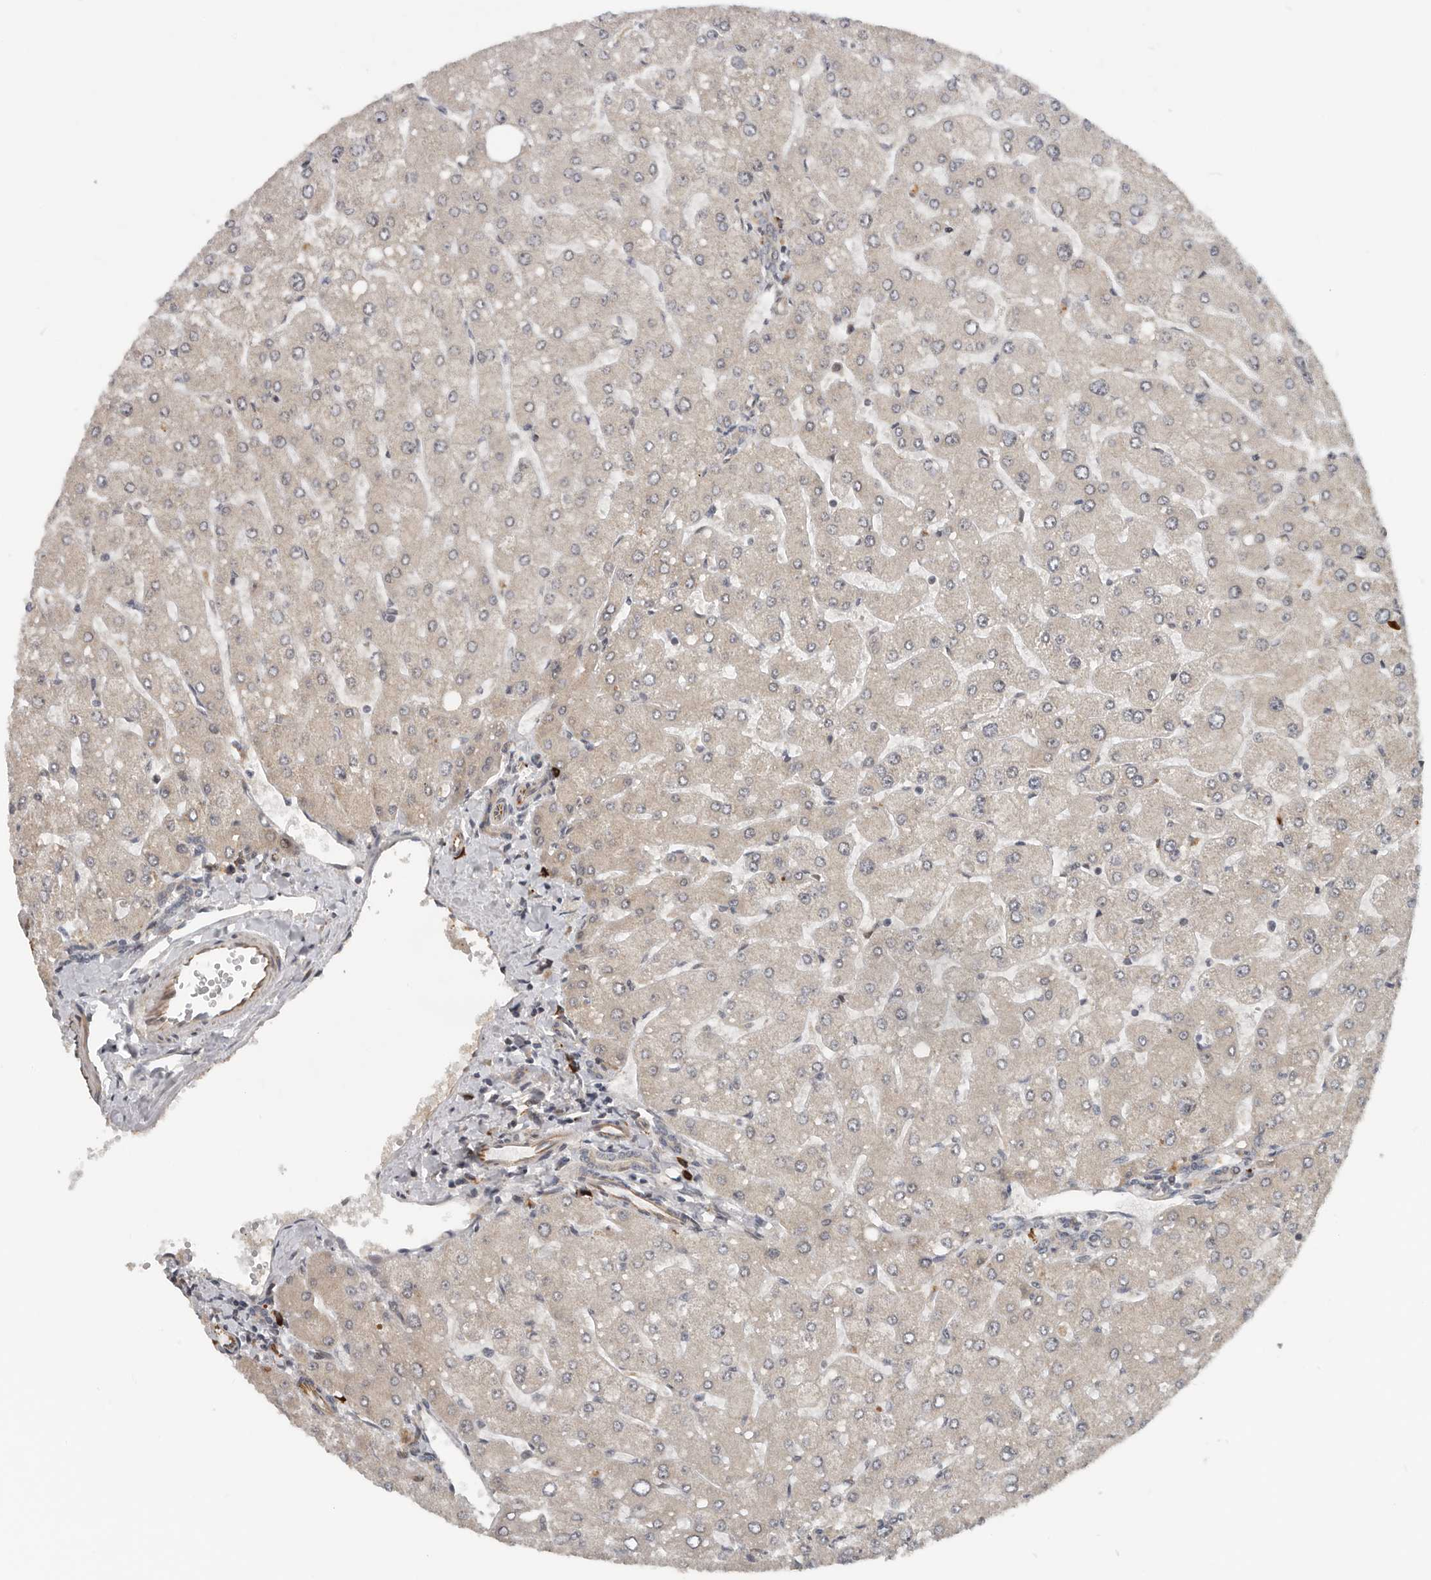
{"staining": {"intensity": "moderate", "quantity": "<25%", "location": "cytoplasmic/membranous"}, "tissue": "liver", "cell_type": "Cholangiocytes", "image_type": "normal", "snomed": [{"axis": "morphology", "description": "Normal tissue, NOS"}, {"axis": "topography", "description": "Liver"}], "caption": "A high-resolution image shows immunohistochemistry (IHC) staining of benign liver, which displays moderate cytoplasmic/membranous expression in about <25% of cholangiocytes. The staining is performed using DAB (3,3'-diaminobenzidine) brown chromogen to label protein expression. The nuclei are counter-stained blue using hematoxylin.", "gene": "RNF157", "patient": {"sex": "male", "age": 55}}